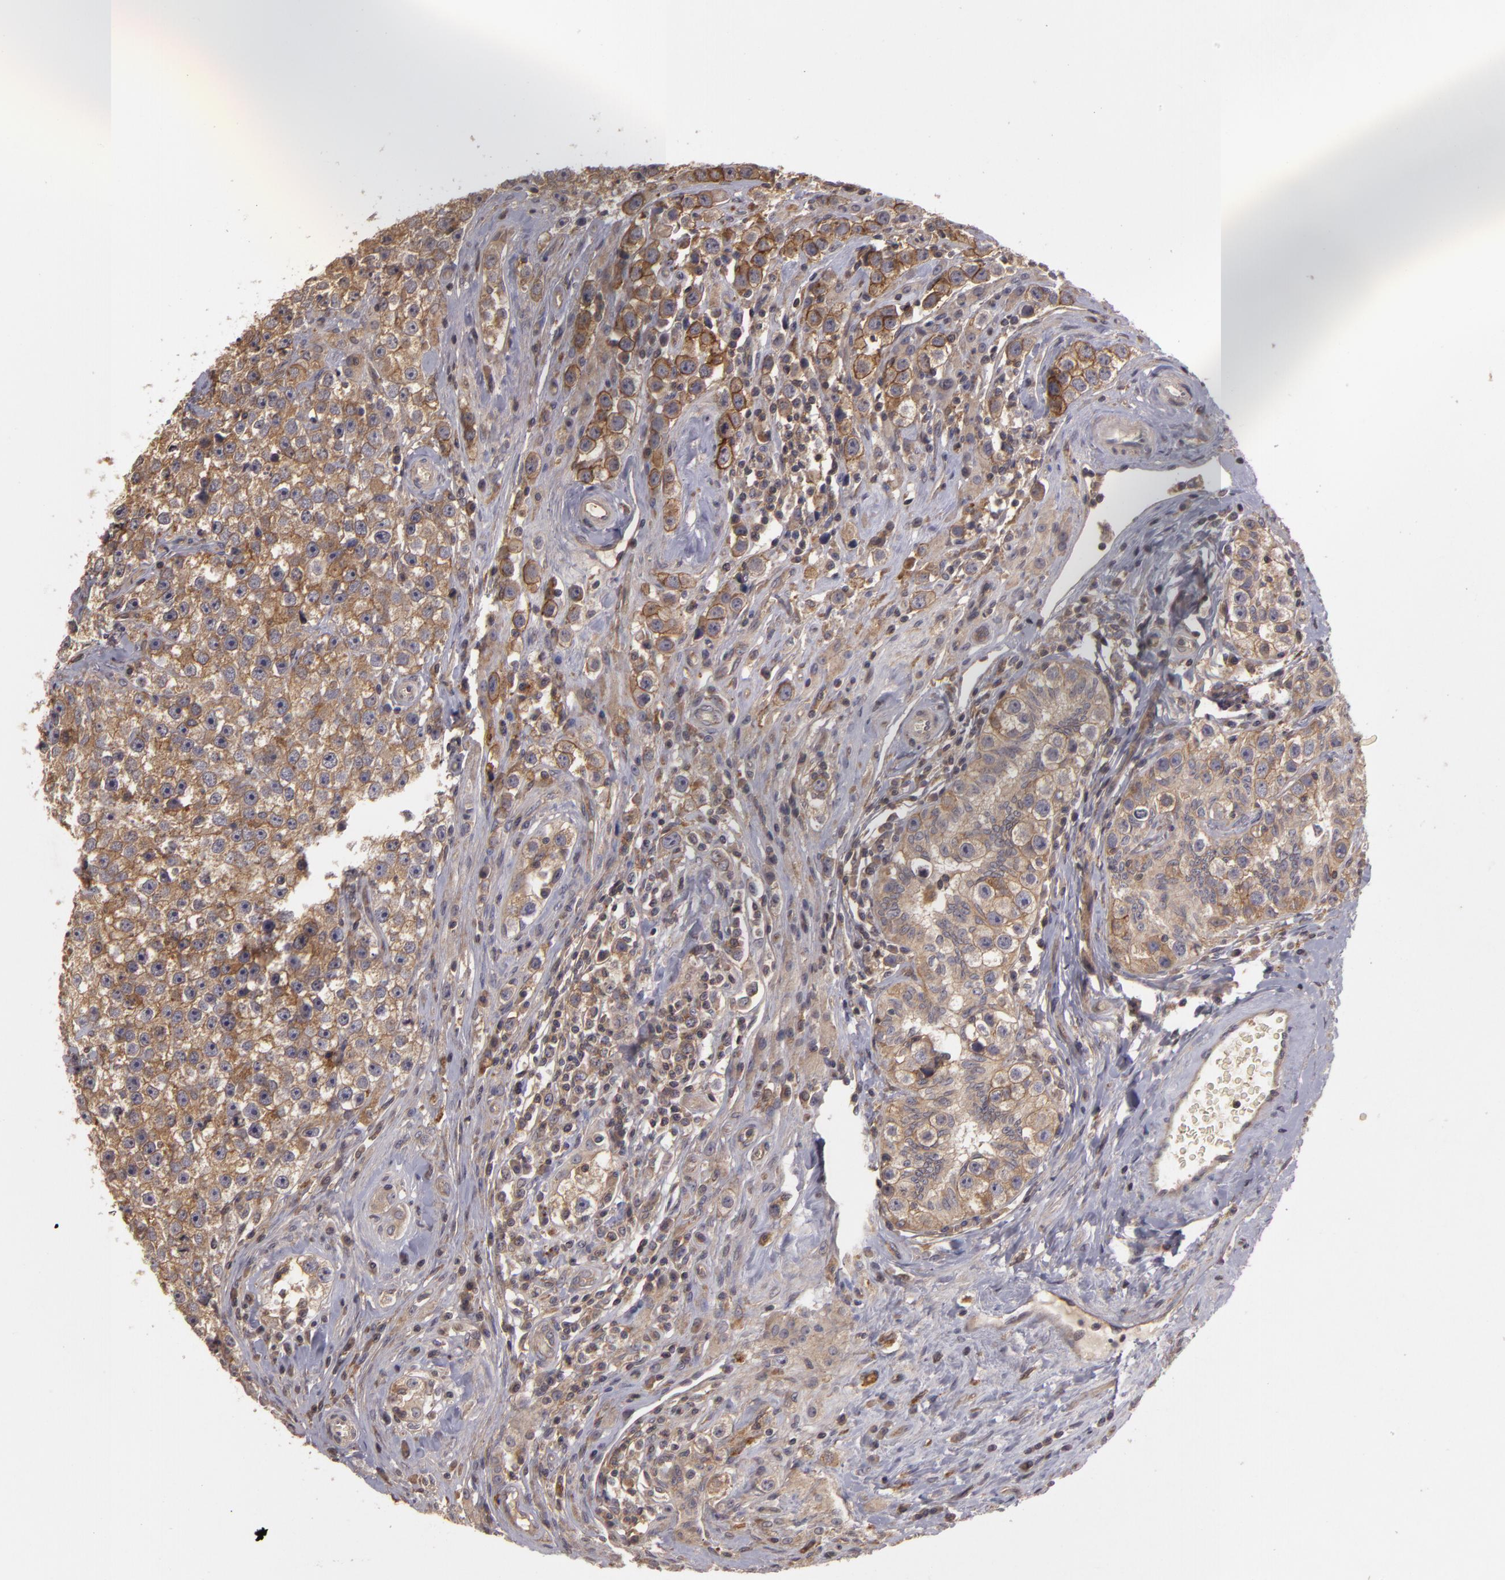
{"staining": {"intensity": "strong", "quantity": ">75%", "location": "cytoplasmic/membranous"}, "tissue": "testis cancer", "cell_type": "Tumor cells", "image_type": "cancer", "snomed": [{"axis": "morphology", "description": "Seminoma, NOS"}, {"axis": "topography", "description": "Testis"}], "caption": "Immunohistochemical staining of human testis cancer reveals high levels of strong cytoplasmic/membranous positivity in approximately >75% of tumor cells. The protein of interest is stained brown, and the nuclei are stained in blue (DAB (3,3'-diaminobenzidine) IHC with brightfield microscopy, high magnification).", "gene": "HRAS", "patient": {"sex": "male", "age": 32}}